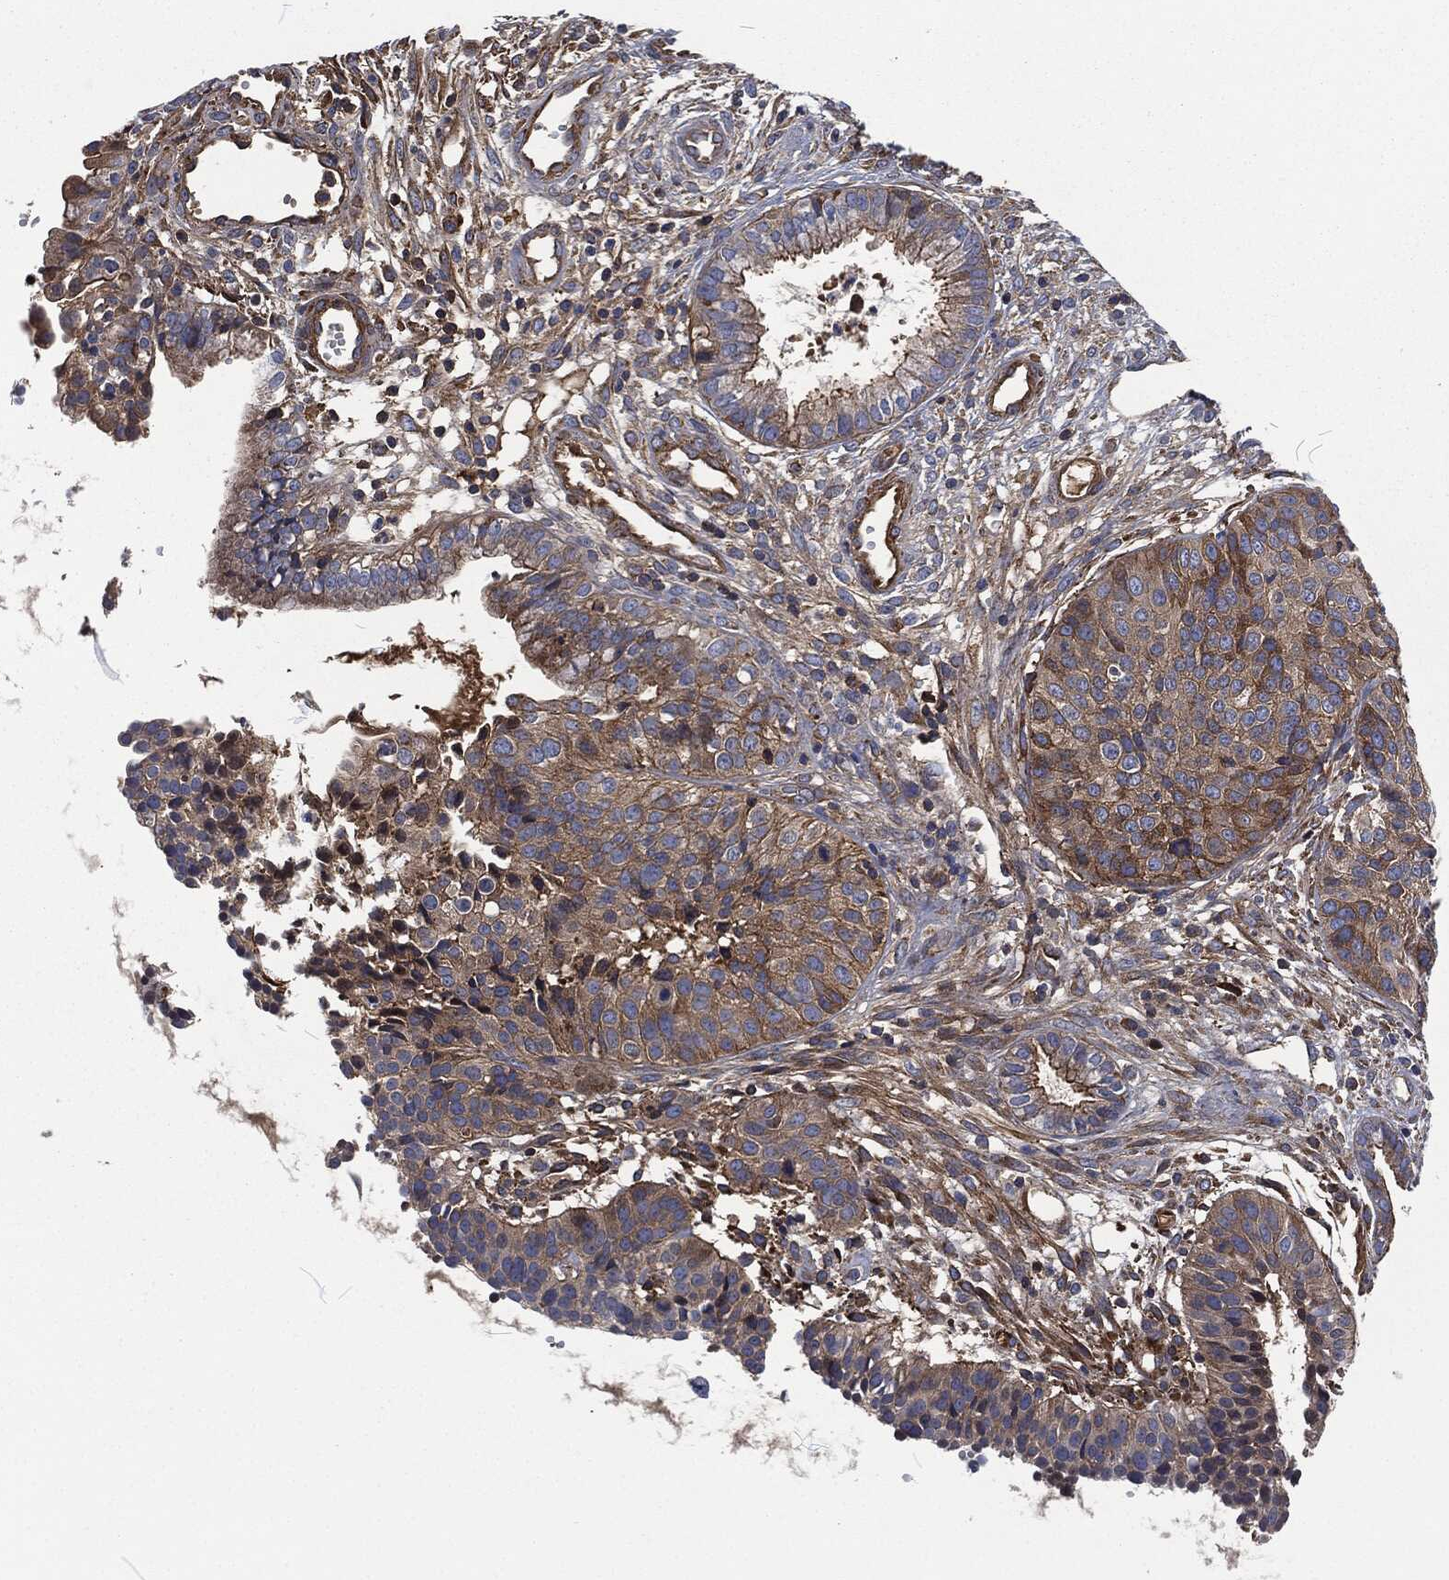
{"staining": {"intensity": "moderate", "quantity": "<25%", "location": "cytoplasmic/membranous"}, "tissue": "cervical cancer", "cell_type": "Tumor cells", "image_type": "cancer", "snomed": [{"axis": "morphology", "description": "Normal tissue, NOS"}, {"axis": "morphology", "description": "Squamous cell carcinoma, NOS"}, {"axis": "topography", "description": "Cervix"}], "caption": "Immunohistochemical staining of cervical cancer reveals low levels of moderate cytoplasmic/membranous staining in approximately <25% of tumor cells. (DAB IHC, brown staining for protein, blue staining for nuclei).", "gene": "LGALS9", "patient": {"sex": "female", "age": 39}}